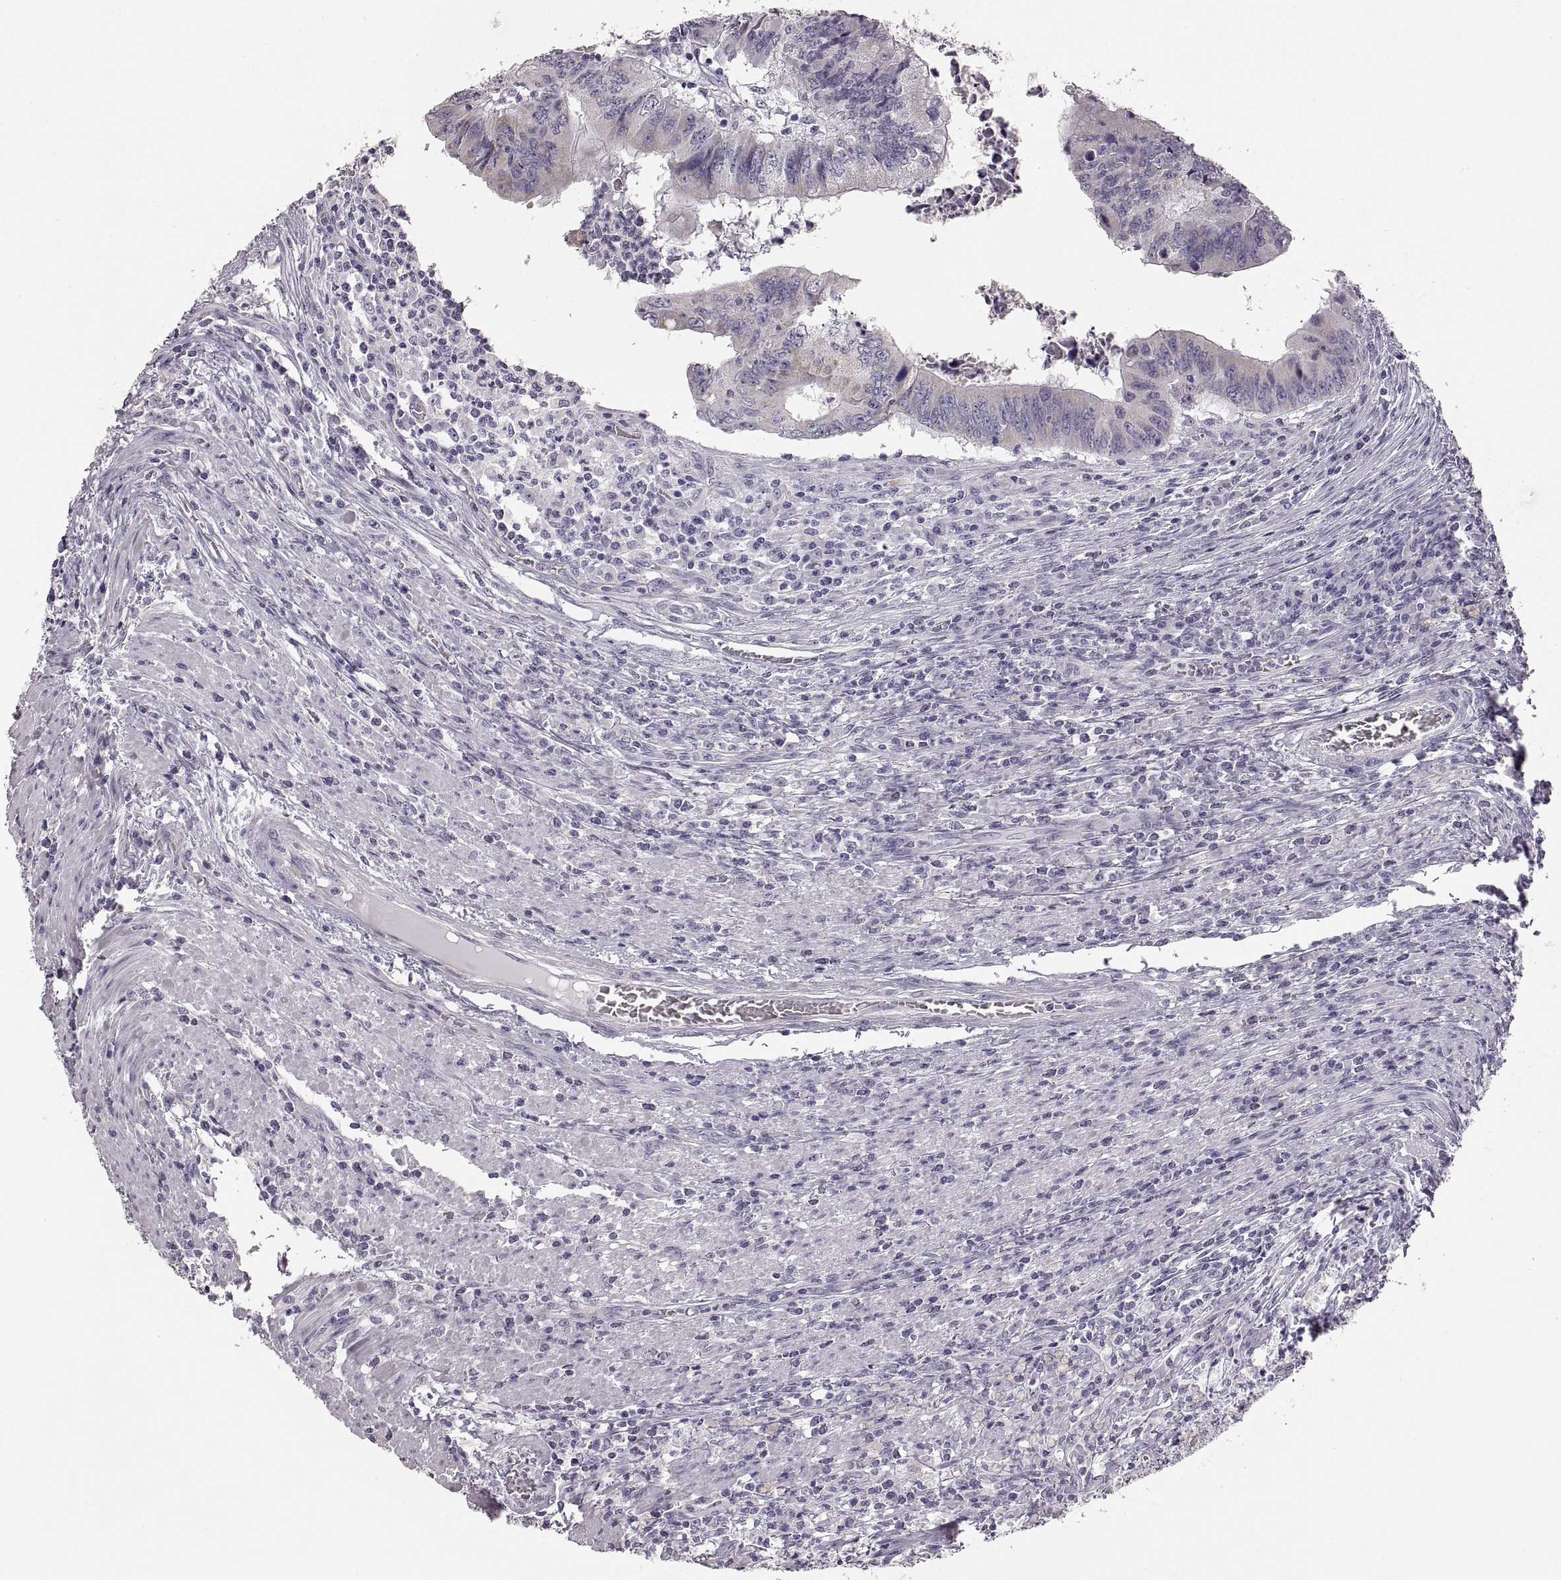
{"staining": {"intensity": "negative", "quantity": "none", "location": "none"}, "tissue": "colorectal cancer", "cell_type": "Tumor cells", "image_type": "cancer", "snomed": [{"axis": "morphology", "description": "Adenocarcinoma, NOS"}, {"axis": "topography", "description": "Colon"}], "caption": "Tumor cells show no significant positivity in colorectal cancer.", "gene": "RDH13", "patient": {"sex": "male", "age": 53}}